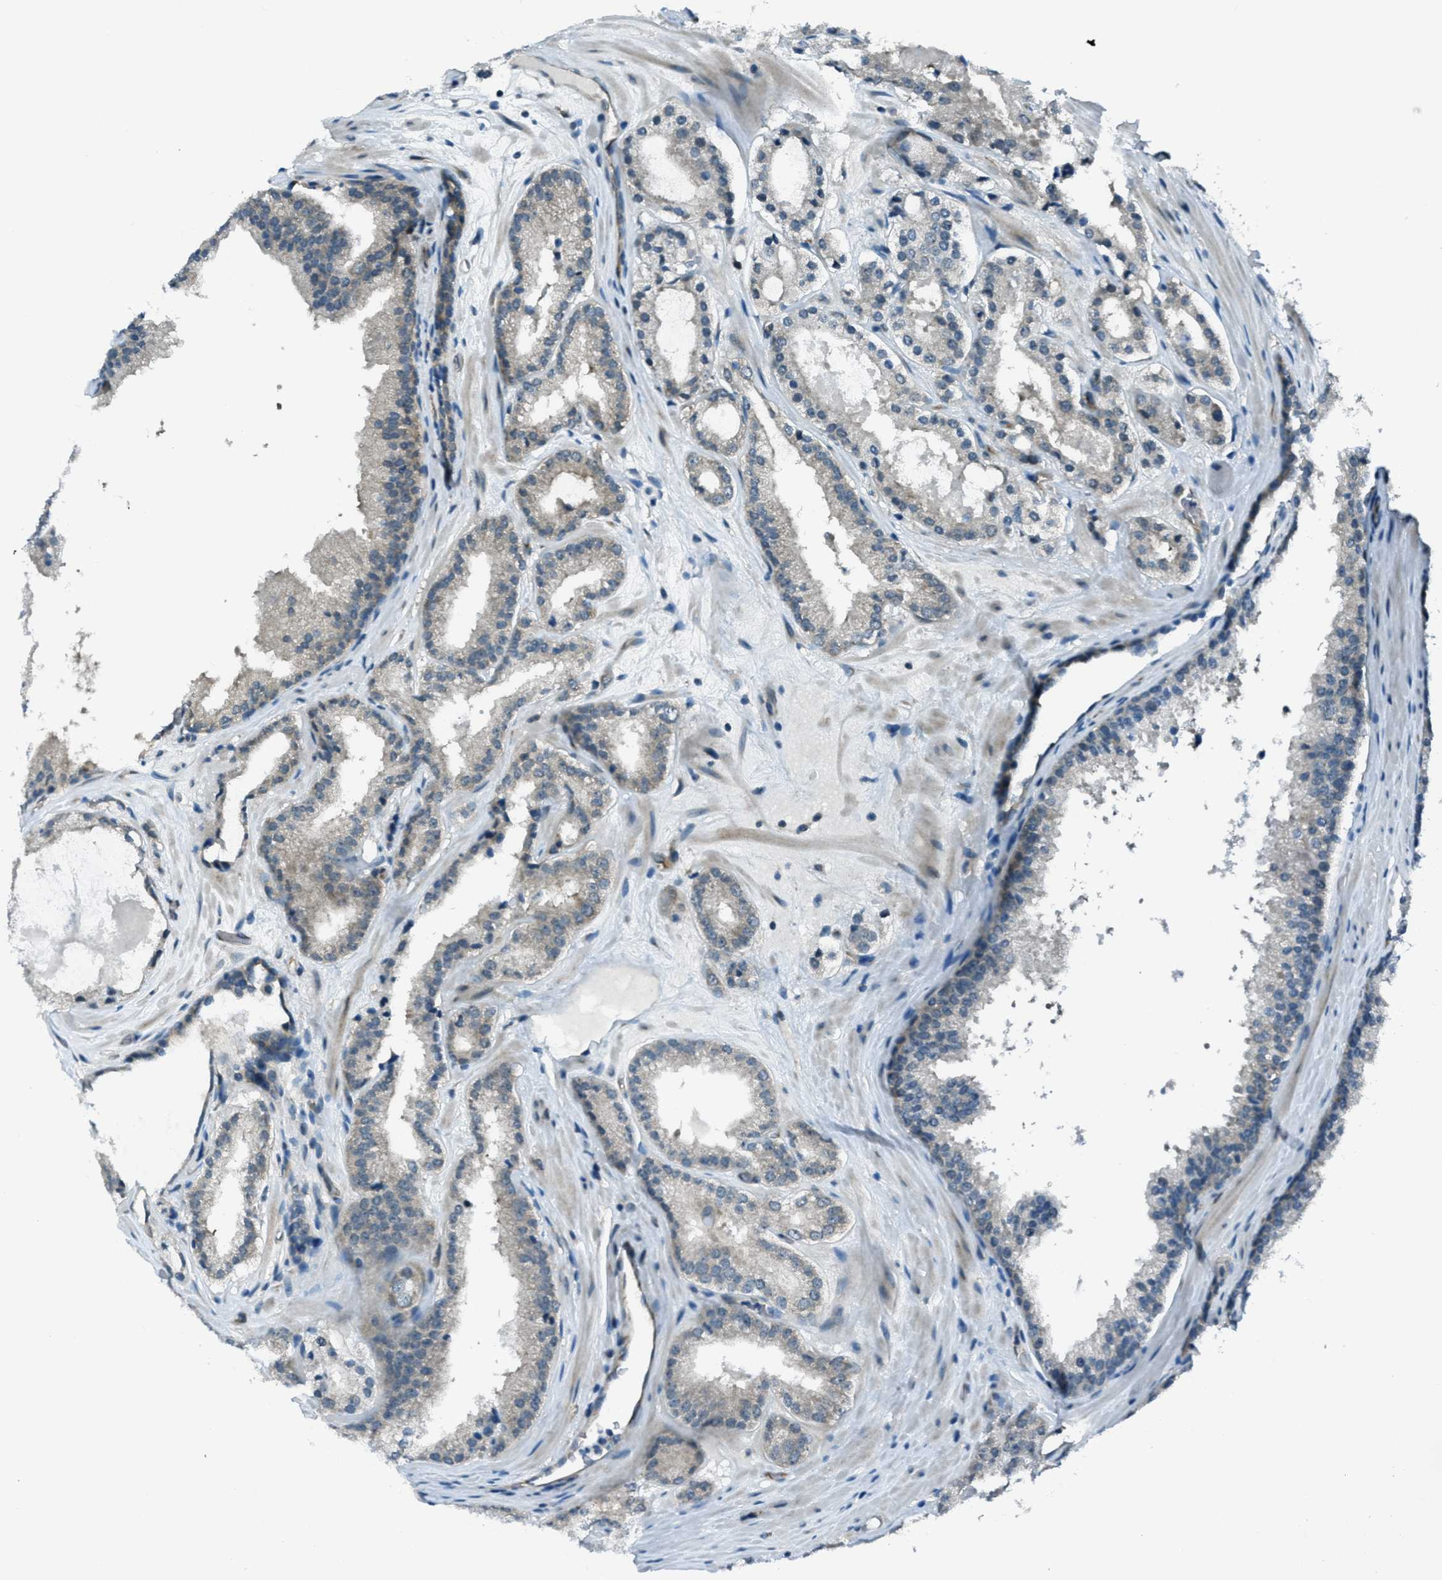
{"staining": {"intensity": "weak", "quantity": ">75%", "location": "cytoplasmic/membranous"}, "tissue": "prostate cancer", "cell_type": "Tumor cells", "image_type": "cancer", "snomed": [{"axis": "morphology", "description": "Adenocarcinoma, High grade"}, {"axis": "topography", "description": "Prostate"}], "caption": "An immunohistochemistry (IHC) image of tumor tissue is shown. Protein staining in brown shows weak cytoplasmic/membranous positivity in prostate cancer (adenocarcinoma (high-grade)) within tumor cells.", "gene": "ASAP2", "patient": {"sex": "male", "age": 65}}